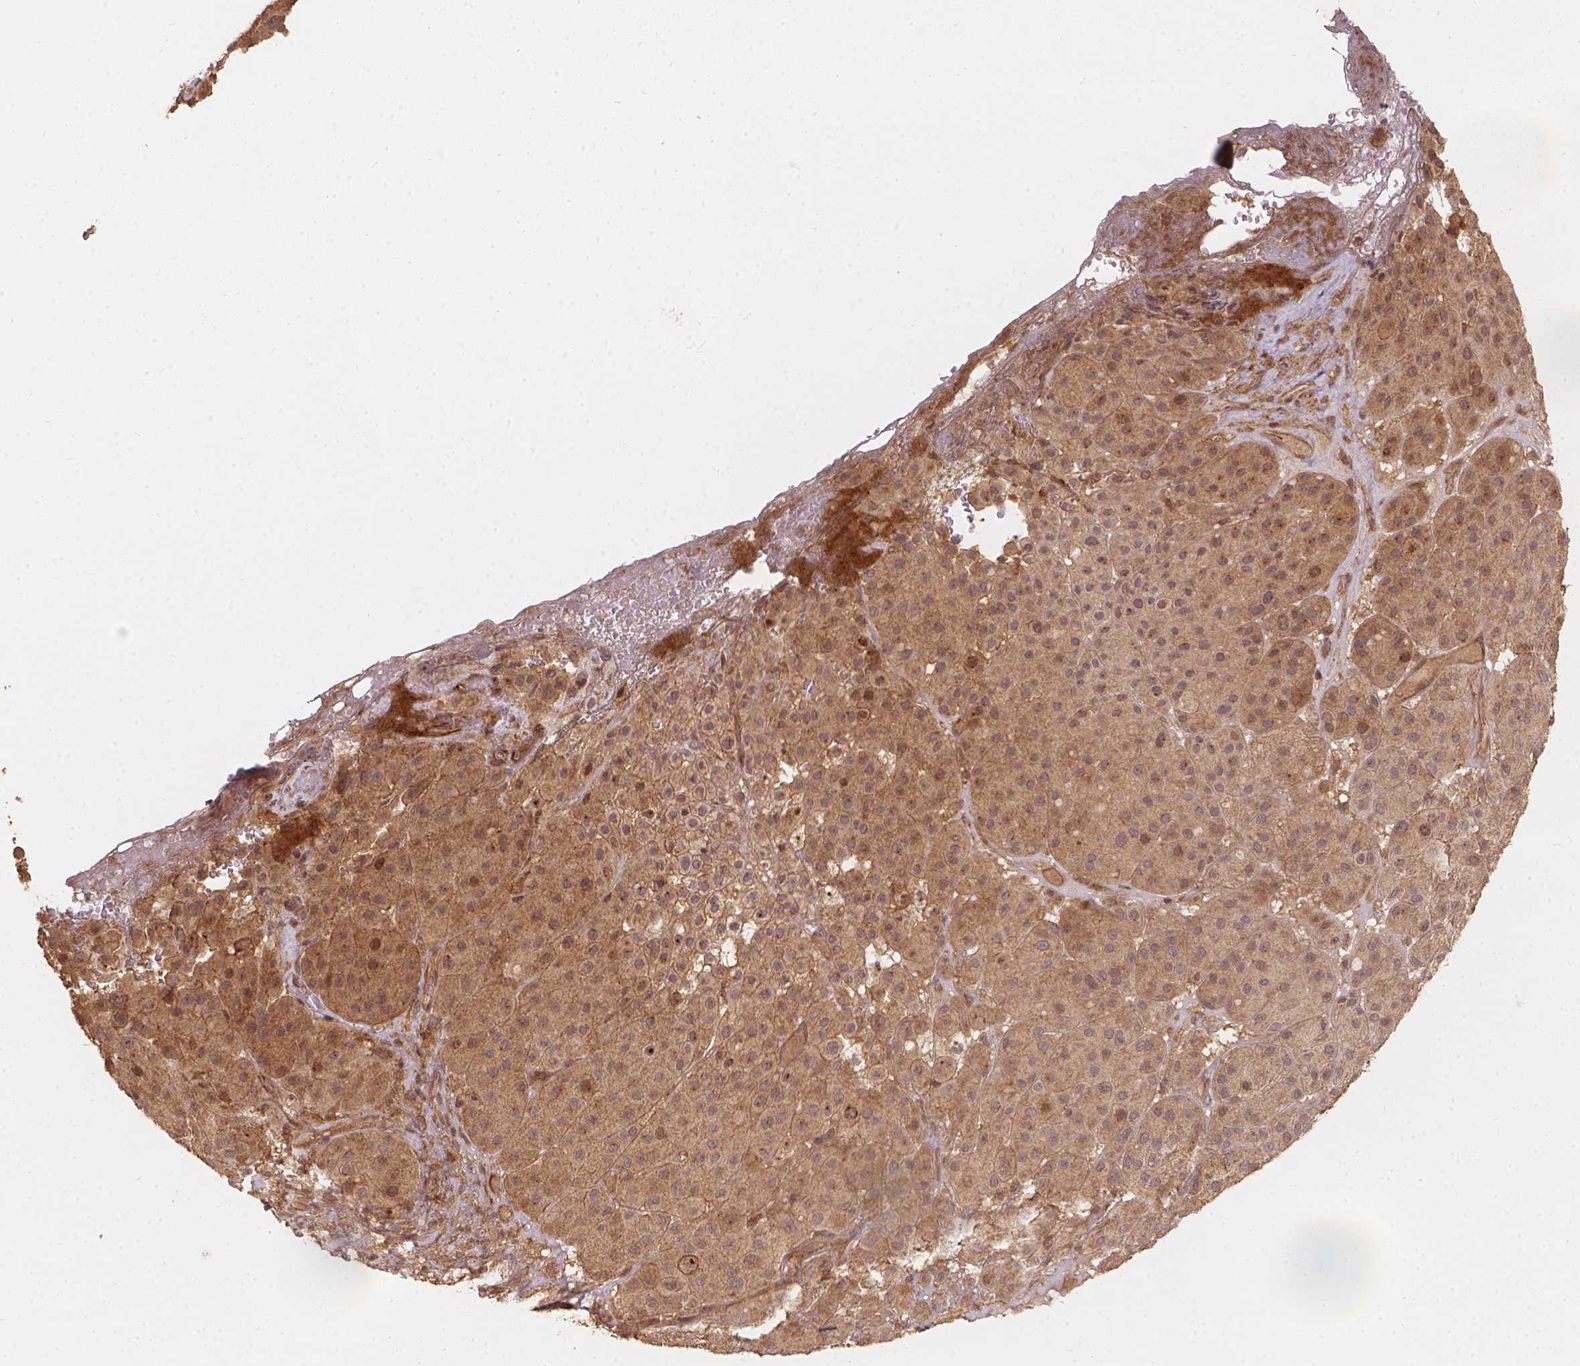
{"staining": {"intensity": "moderate", "quantity": ">75%", "location": "cytoplasmic/membranous"}, "tissue": "melanoma", "cell_type": "Tumor cells", "image_type": "cancer", "snomed": [{"axis": "morphology", "description": "Malignant melanoma, Metastatic site"}, {"axis": "topography", "description": "Smooth muscle"}], "caption": "A histopathology image of human melanoma stained for a protein exhibits moderate cytoplasmic/membranous brown staining in tumor cells.", "gene": "XPR1", "patient": {"sex": "male", "age": 41}}